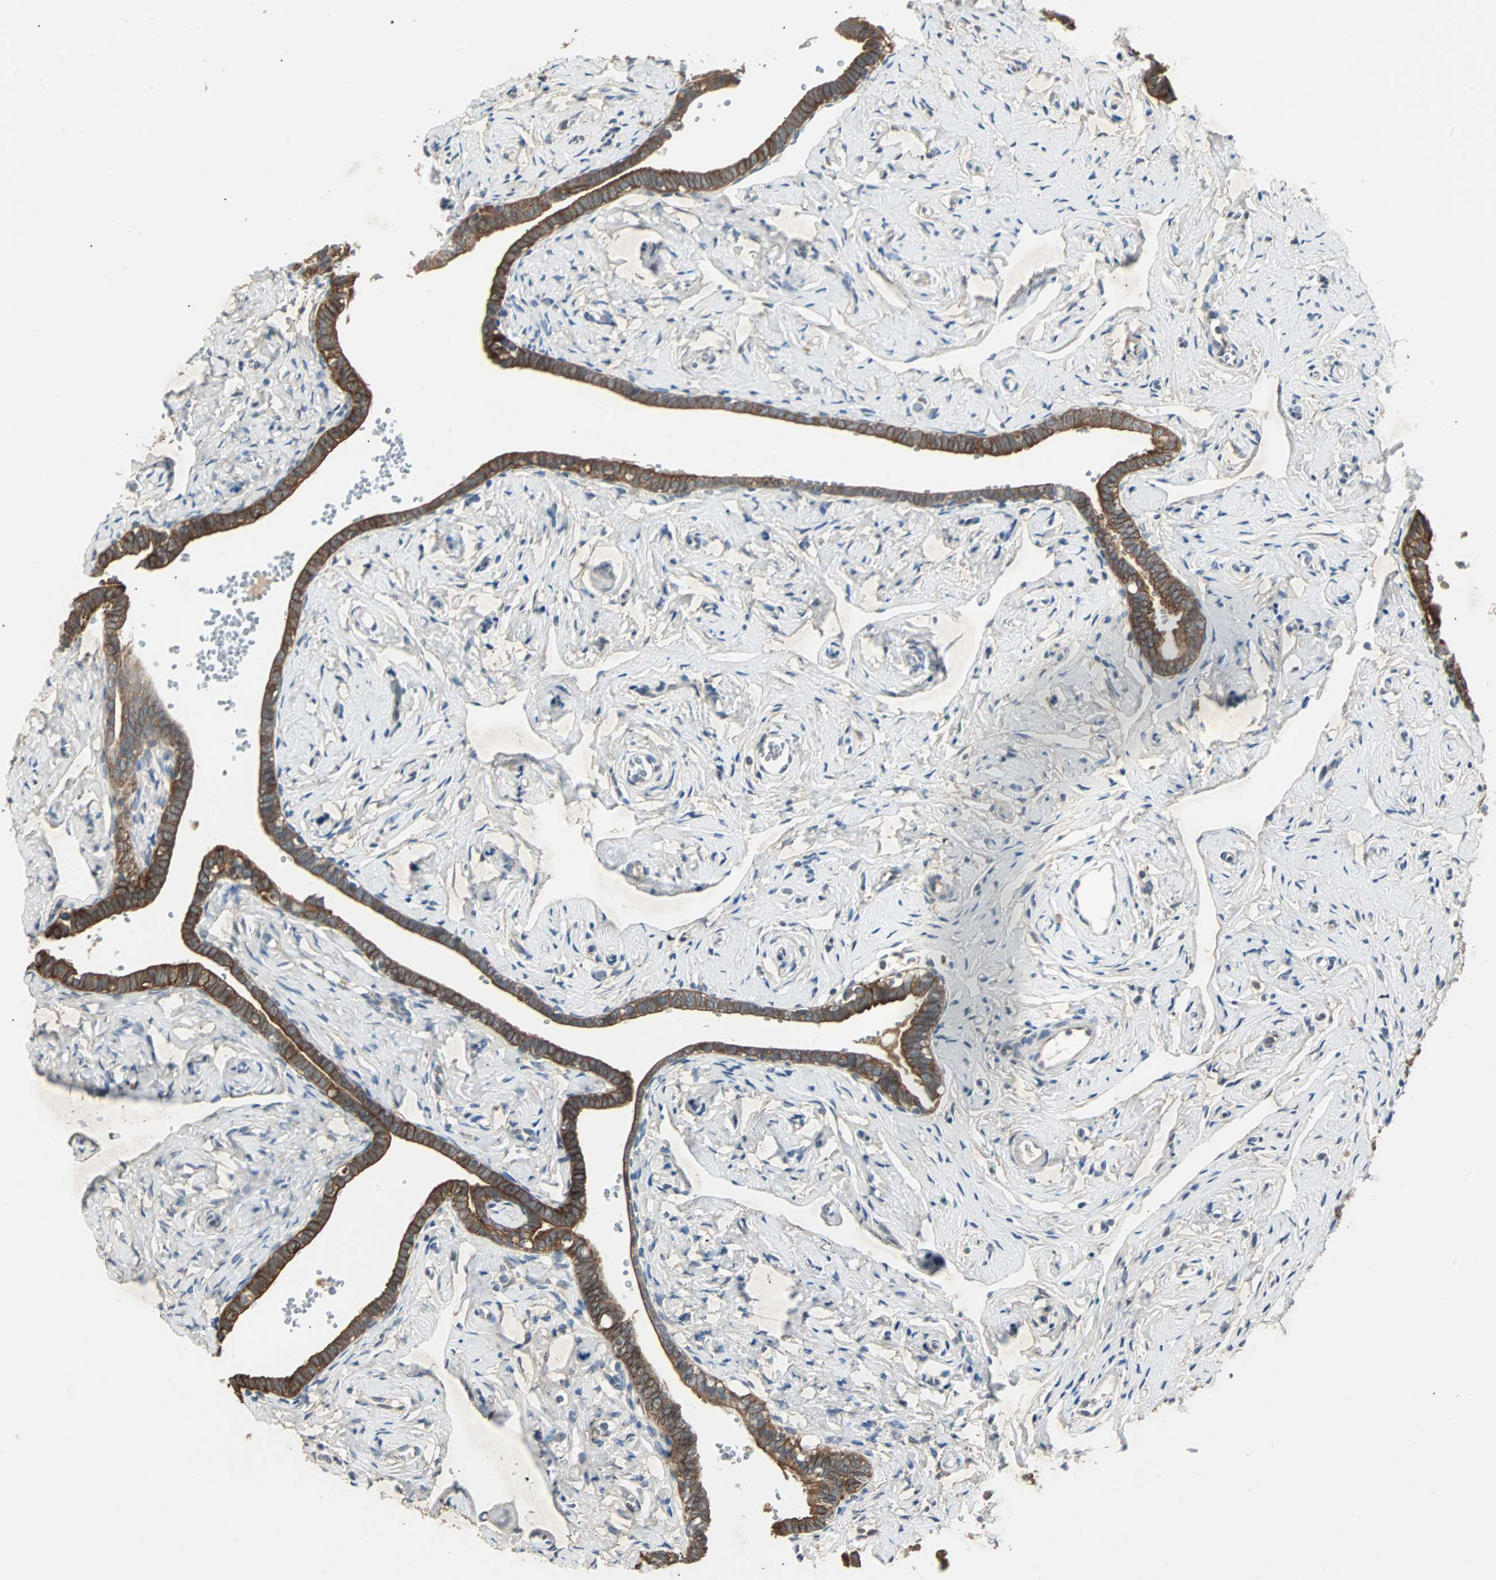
{"staining": {"intensity": "moderate", "quantity": ">75%", "location": "cytoplasmic/membranous"}, "tissue": "fallopian tube", "cell_type": "Glandular cells", "image_type": "normal", "snomed": [{"axis": "morphology", "description": "Normal tissue, NOS"}, {"axis": "topography", "description": "Fallopian tube"}], "caption": "Immunohistochemistry of benign human fallopian tube demonstrates medium levels of moderate cytoplasmic/membranous staining in about >75% of glandular cells.", "gene": "CMC2", "patient": {"sex": "female", "age": 71}}